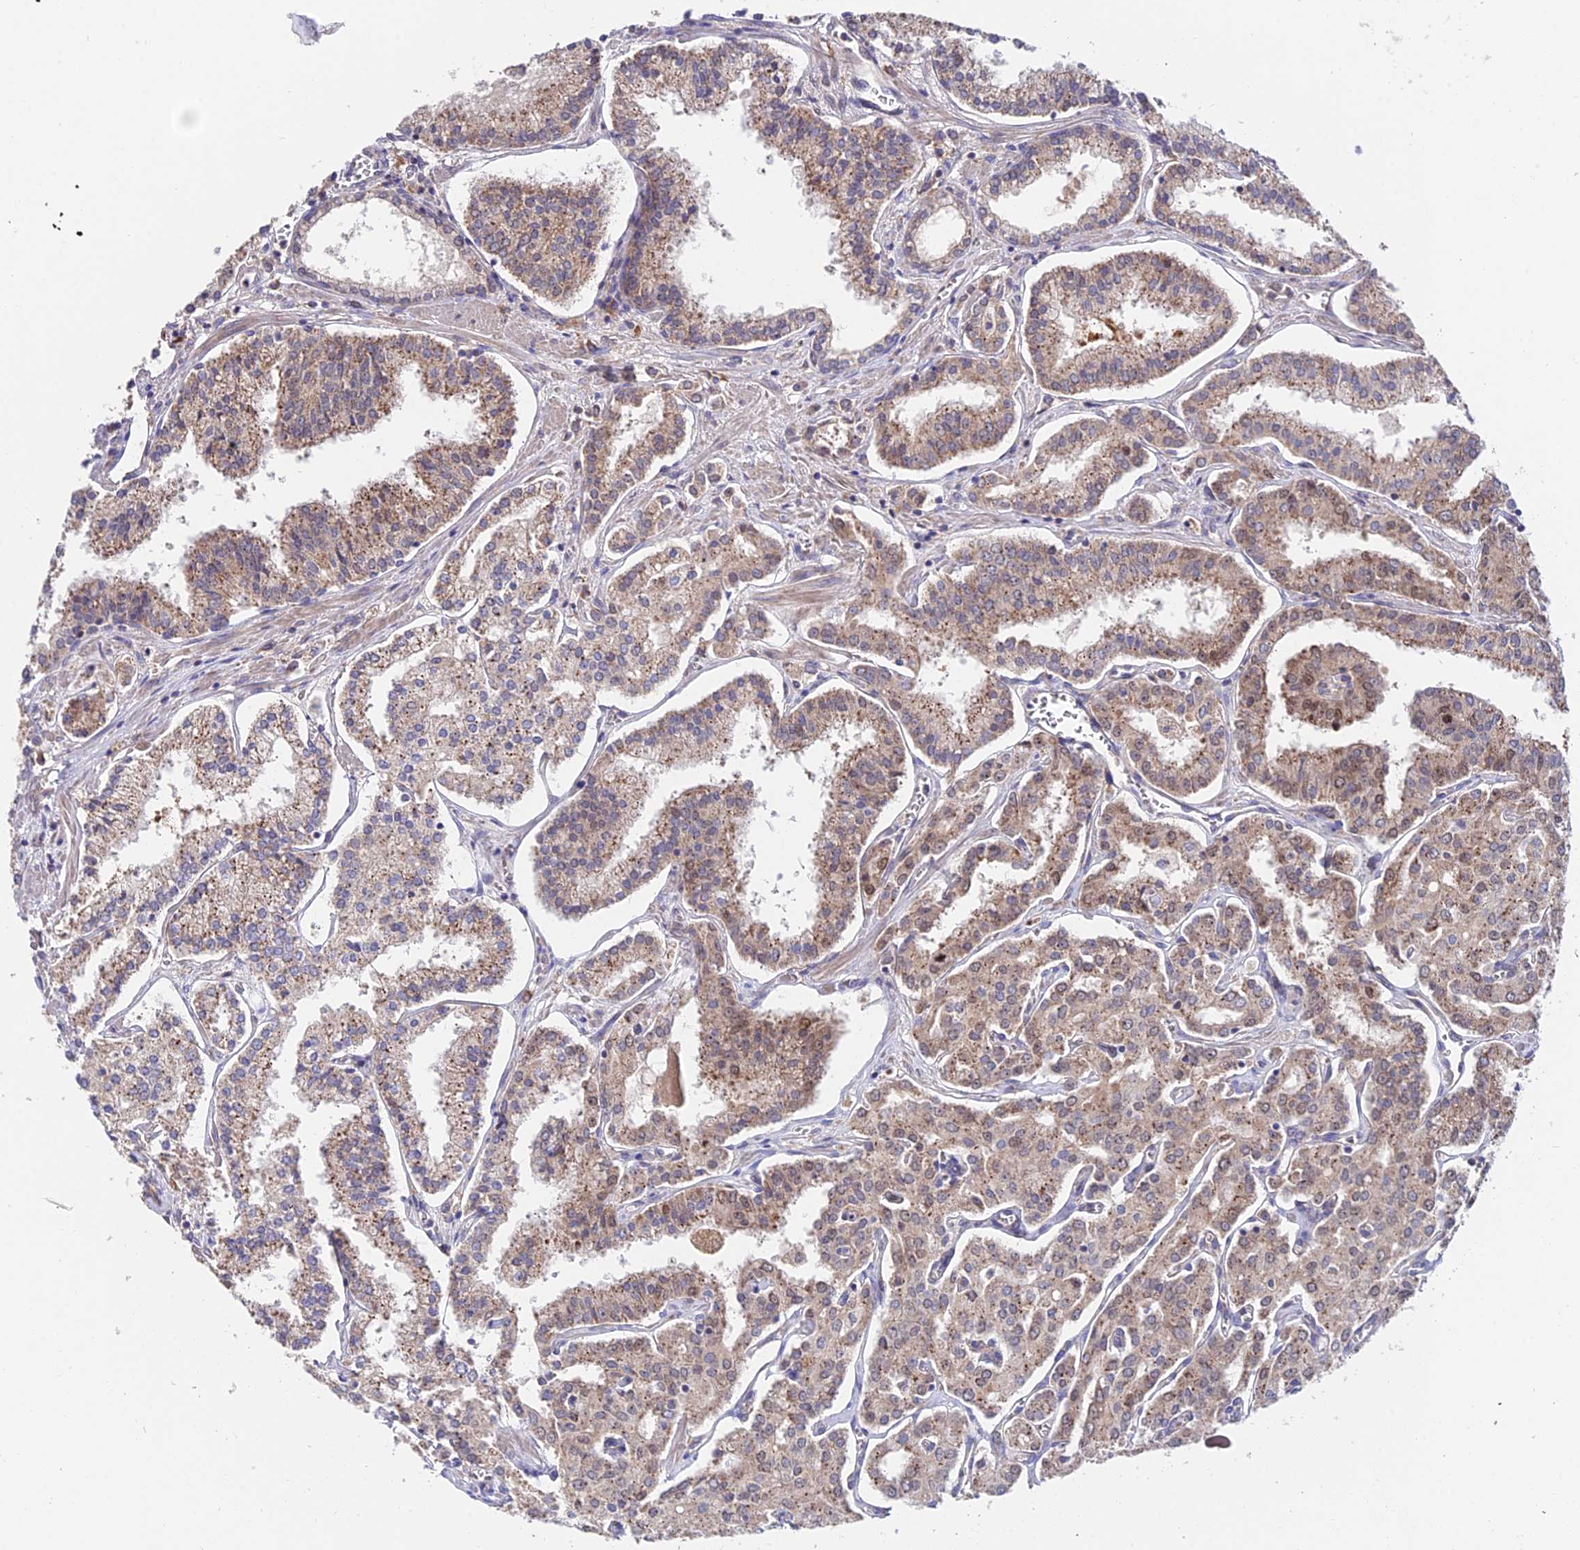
{"staining": {"intensity": "moderate", "quantity": ">75%", "location": "cytoplasmic/membranous,nuclear"}, "tissue": "prostate cancer", "cell_type": "Tumor cells", "image_type": "cancer", "snomed": [{"axis": "morphology", "description": "Adenocarcinoma, High grade"}, {"axis": "topography", "description": "Prostate"}], "caption": "The immunohistochemical stain highlights moderate cytoplasmic/membranous and nuclear positivity in tumor cells of high-grade adenocarcinoma (prostate) tissue. Ihc stains the protein in brown and the nuclei are stained blue.", "gene": "CDC37L1", "patient": {"sex": "male", "age": 71}}